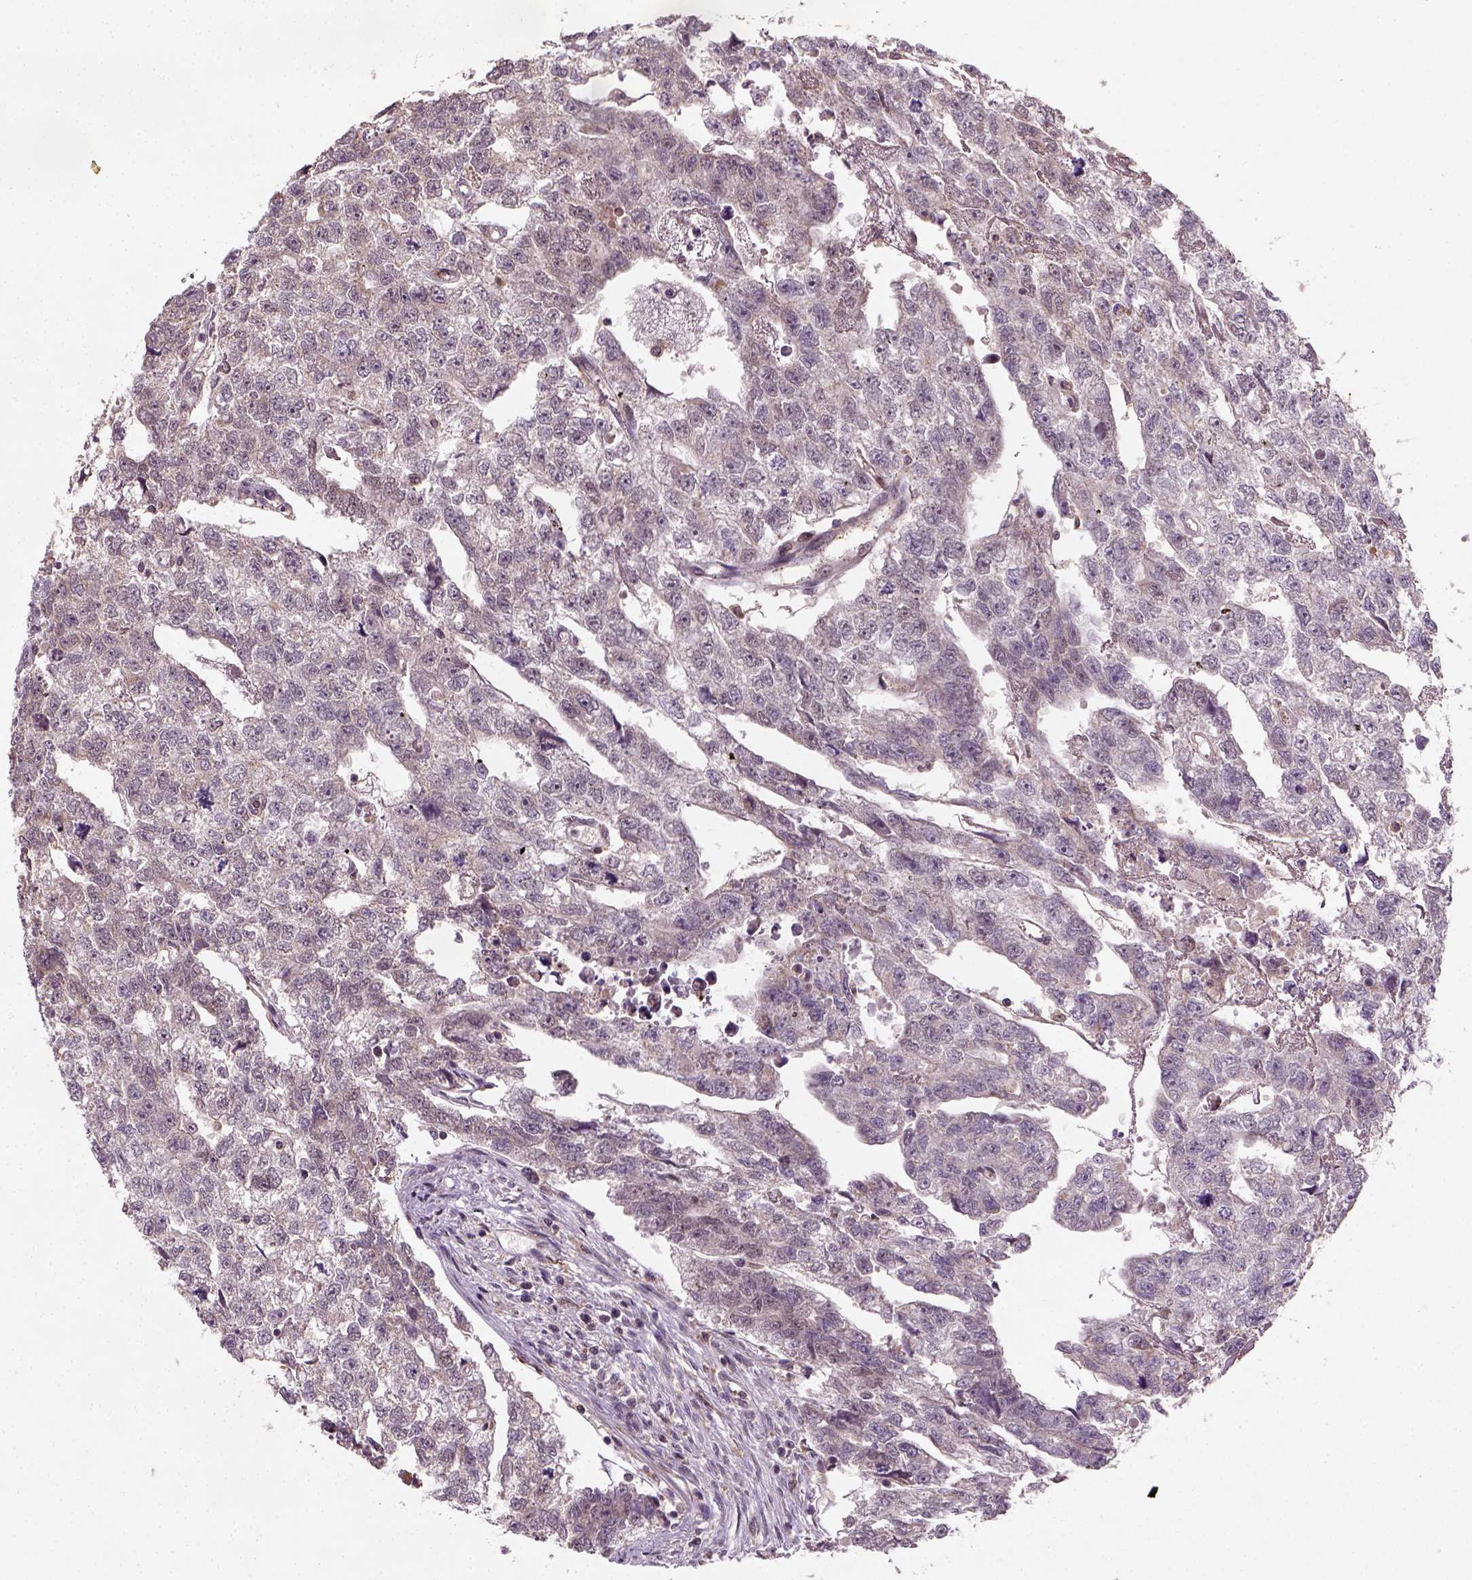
{"staining": {"intensity": "negative", "quantity": "none", "location": "none"}, "tissue": "testis cancer", "cell_type": "Tumor cells", "image_type": "cancer", "snomed": [{"axis": "morphology", "description": "Carcinoma, Embryonal, NOS"}, {"axis": "morphology", "description": "Teratoma, malignant, NOS"}, {"axis": "topography", "description": "Testis"}], "caption": "High power microscopy image of an immunohistochemistry (IHC) micrograph of malignant teratoma (testis), revealing no significant positivity in tumor cells.", "gene": "CAMKK1", "patient": {"sex": "male", "age": 44}}